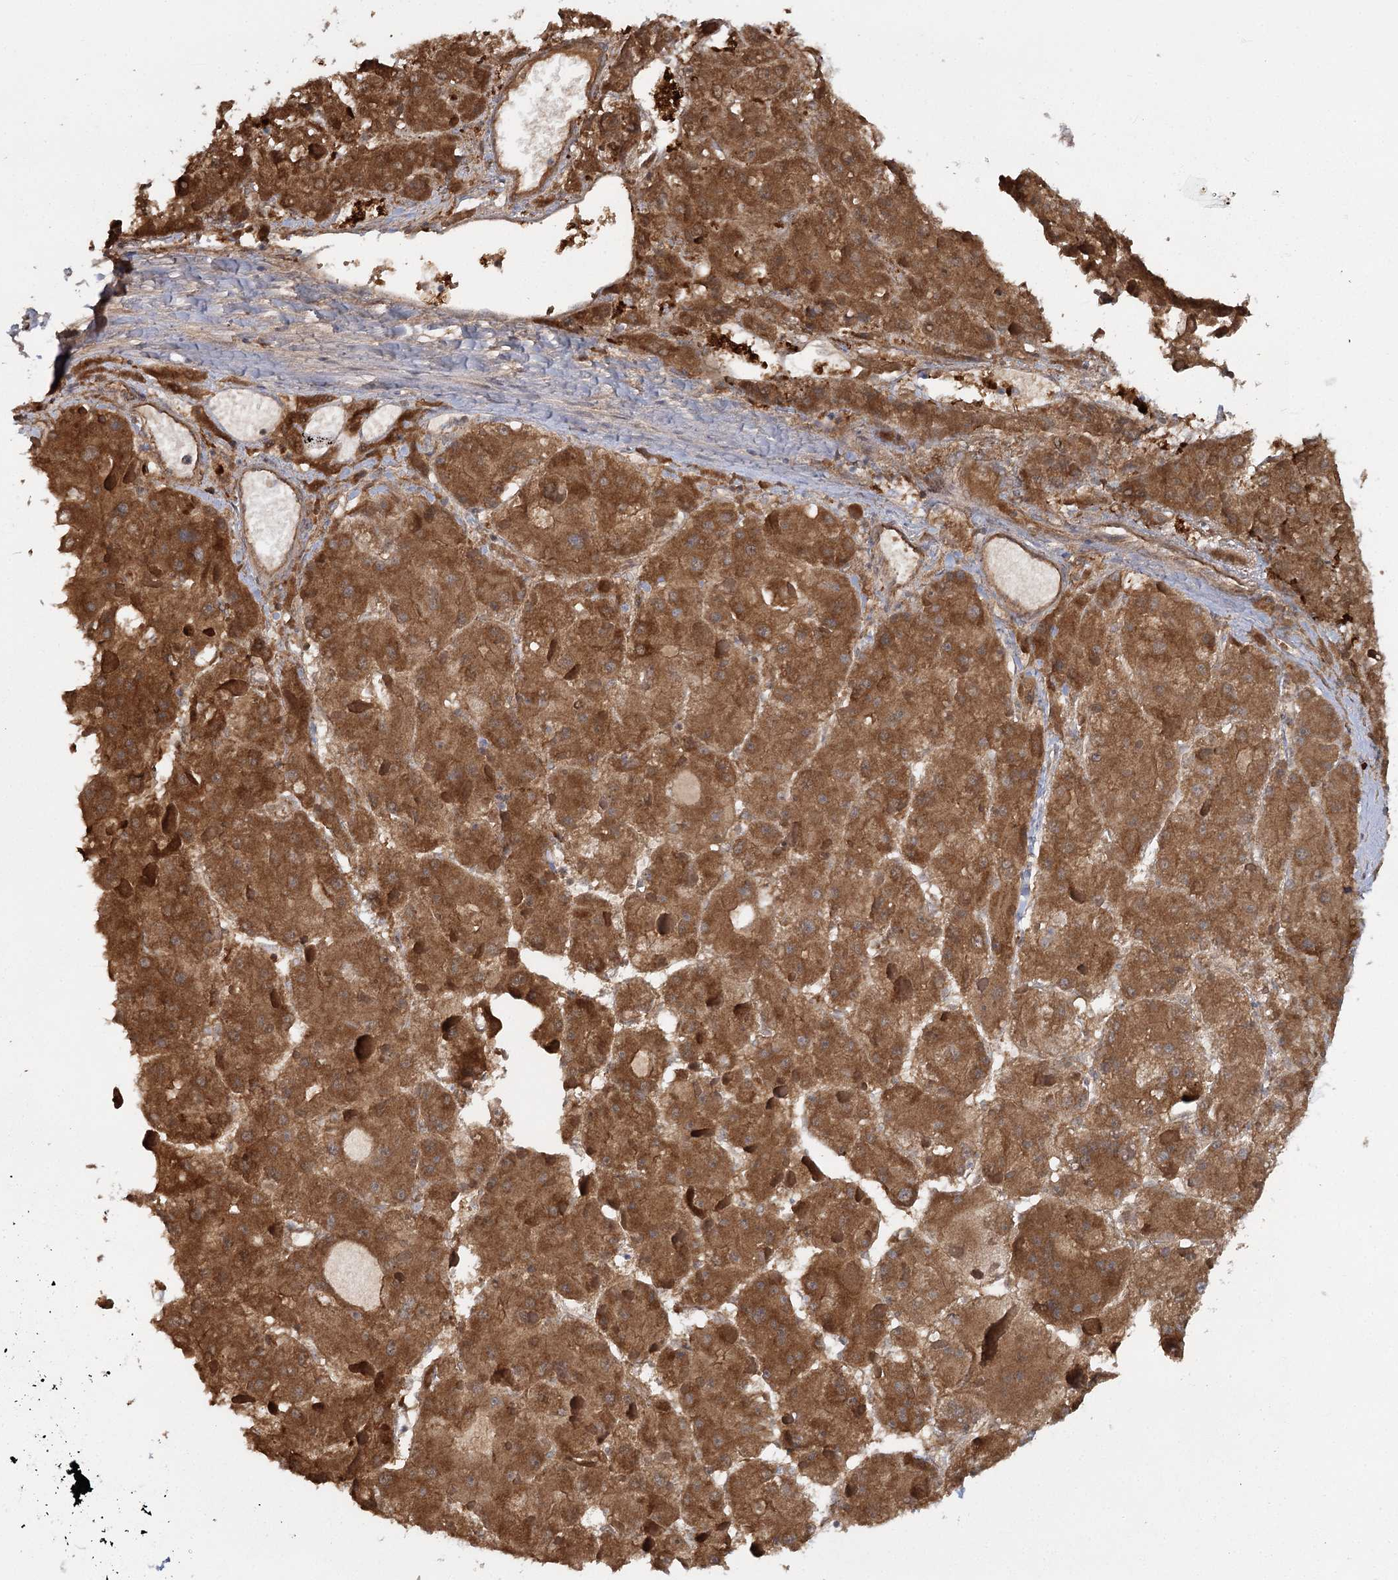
{"staining": {"intensity": "strong", "quantity": ">75%", "location": "cytoplasmic/membranous"}, "tissue": "liver cancer", "cell_type": "Tumor cells", "image_type": "cancer", "snomed": [{"axis": "morphology", "description": "Carcinoma, Hepatocellular, NOS"}, {"axis": "topography", "description": "Liver"}], "caption": "IHC histopathology image of neoplastic tissue: liver cancer (hepatocellular carcinoma) stained using immunohistochemistry demonstrates high levels of strong protein expression localized specifically in the cytoplasmic/membranous of tumor cells, appearing as a cytoplasmic/membranous brown color.", "gene": "TBC1D9B", "patient": {"sex": "female", "age": 73}}